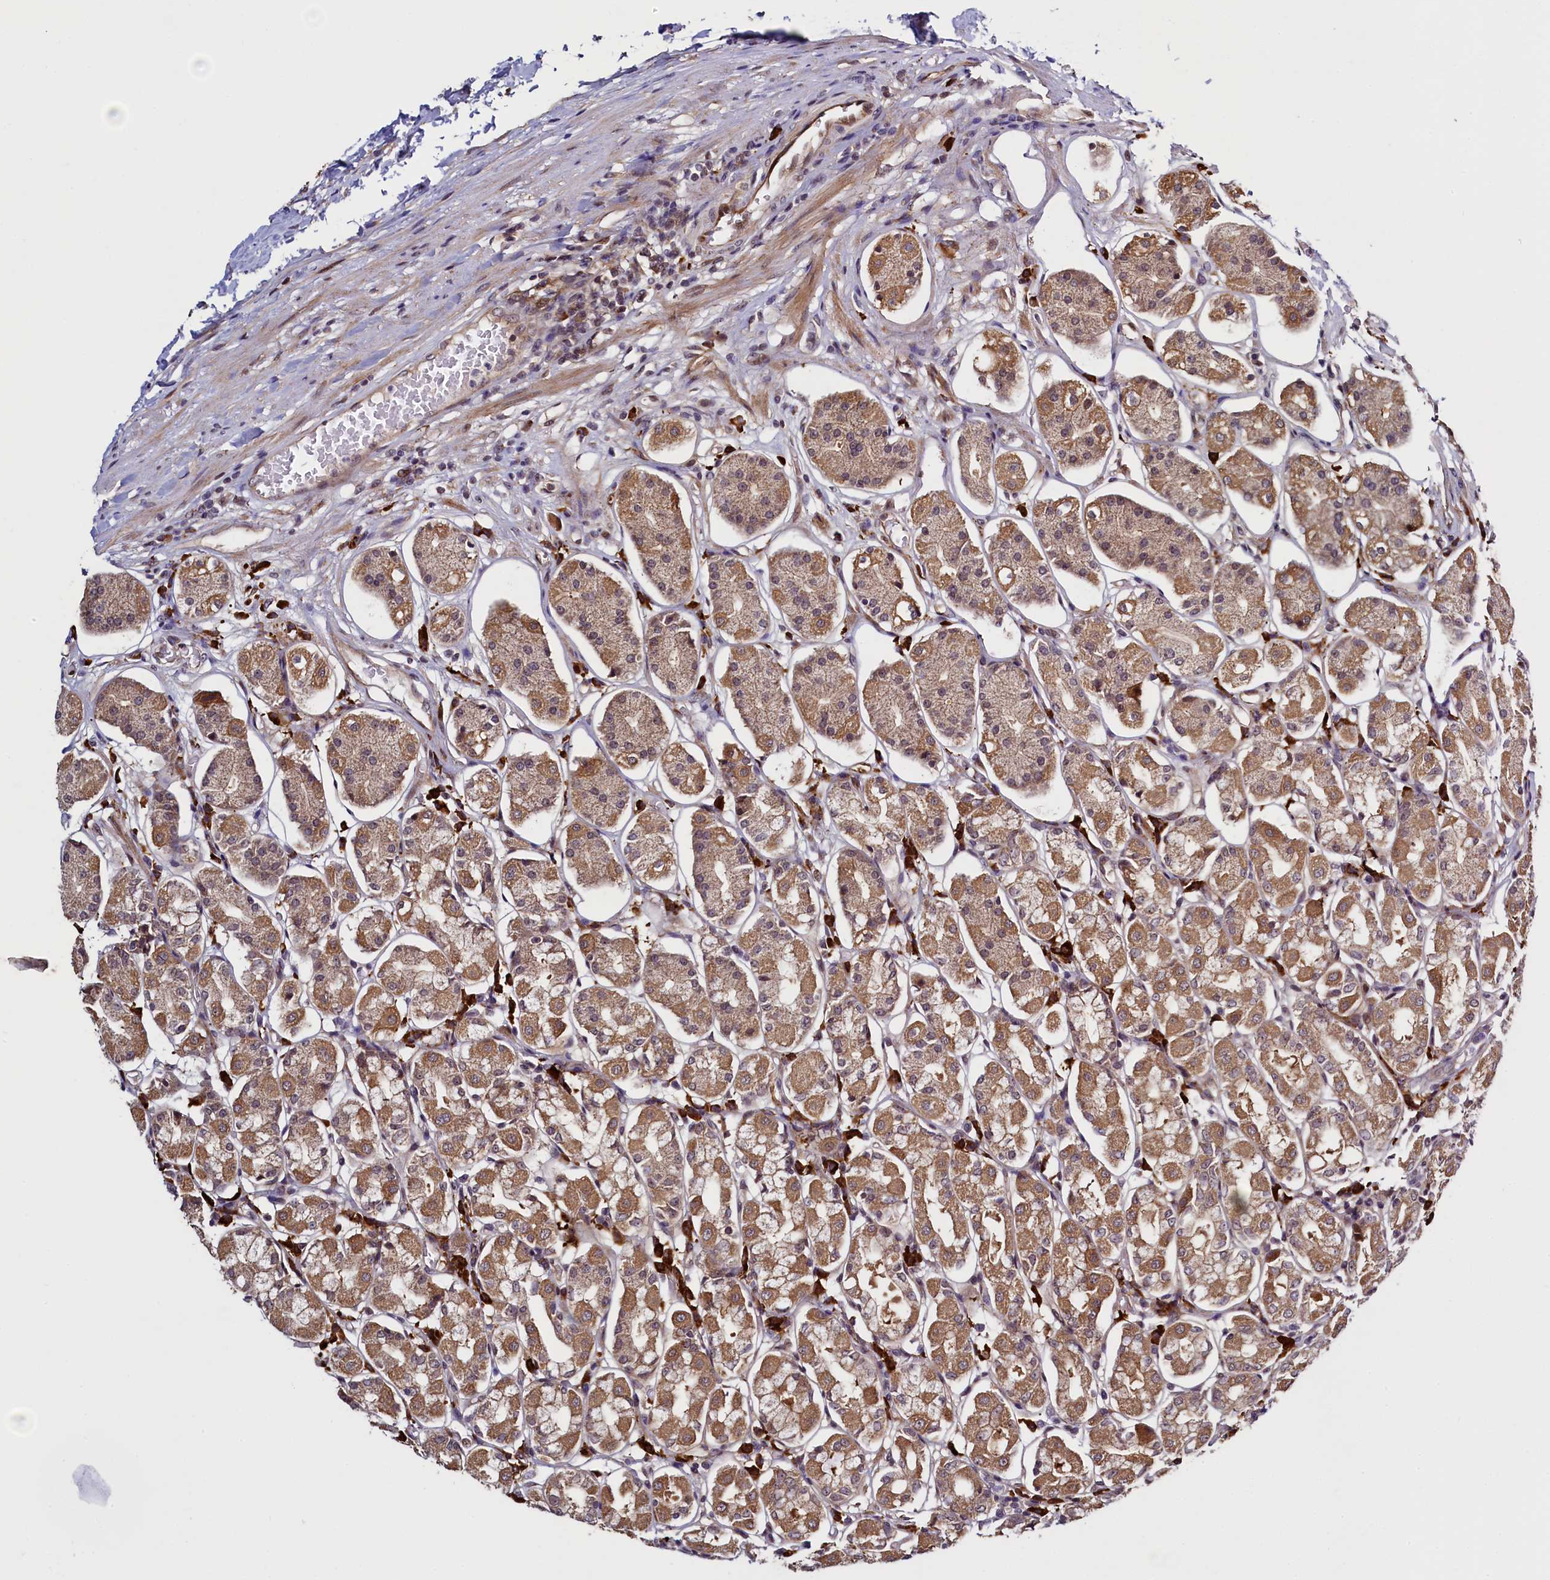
{"staining": {"intensity": "moderate", "quantity": ">75%", "location": "cytoplasmic/membranous"}, "tissue": "stomach", "cell_type": "Glandular cells", "image_type": "normal", "snomed": [{"axis": "morphology", "description": "Normal tissue, NOS"}, {"axis": "topography", "description": "Stomach, lower"}], "caption": "Glandular cells demonstrate medium levels of moderate cytoplasmic/membranous expression in approximately >75% of cells in unremarkable stomach. The staining is performed using DAB brown chromogen to label protein expression. The nuclei are counter-stained blue using hematoxylin.", "gene": "RBFA", "patient": {"sex": "female", "age": 56}}